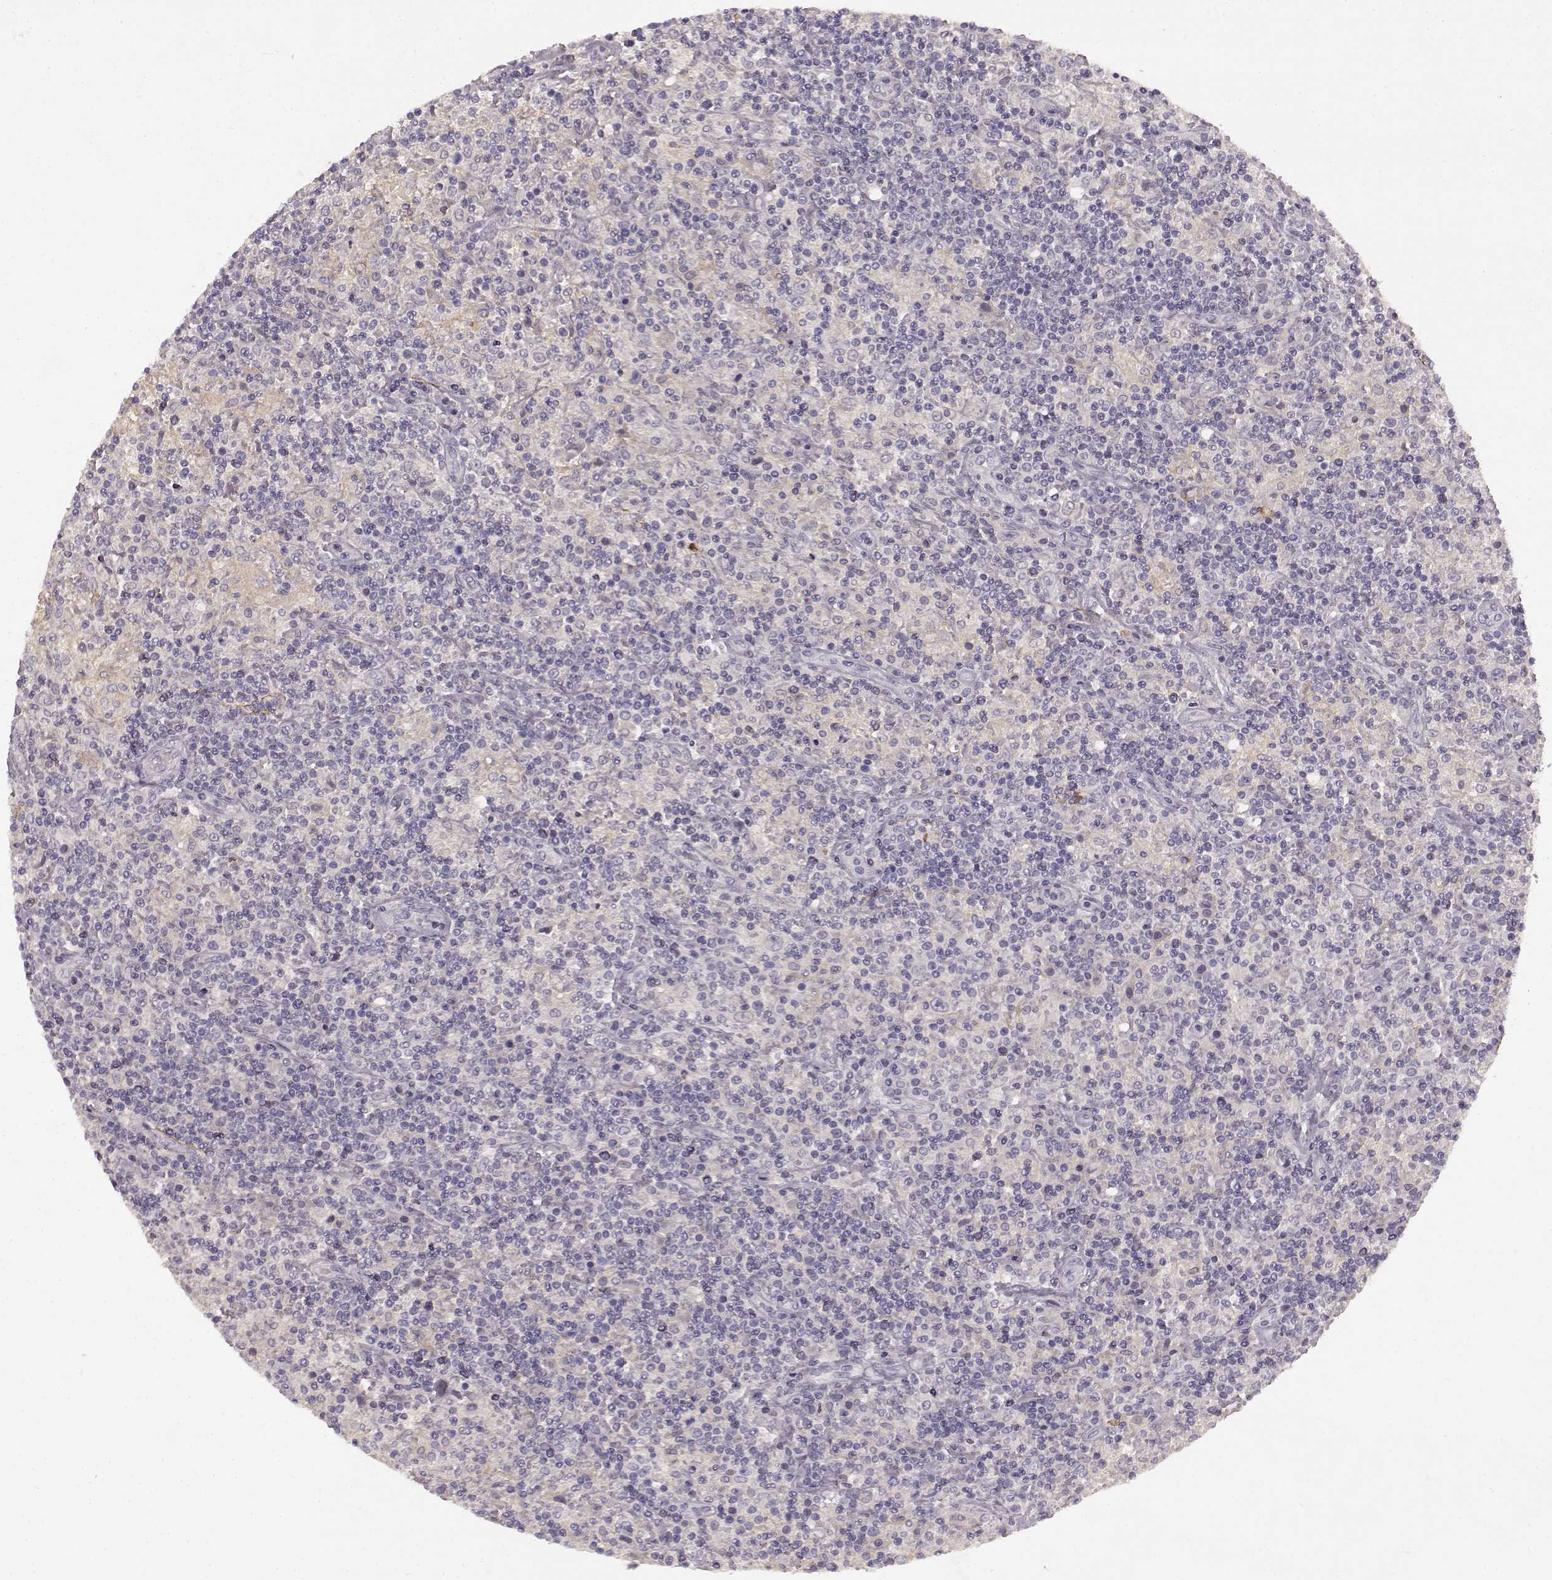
{"staining": {"intensity": "negative", "quantity": "none", "location": "none"}, "tissue": "lymphoma", "cell_type": "Tumor cells", "image_type": "cancer", "snomed": [{"axis": "morphology", "description": "Hodgkin's disease, NOS"}, {"axis": "topography", "description": "Lymph node"}], "caption": "This is an immunohistochemistry image of human Hodgkin's disease. There is no expression in tumor cells.", "gene": "KRT85", "patient": {"sex": "male", "age": 70}}